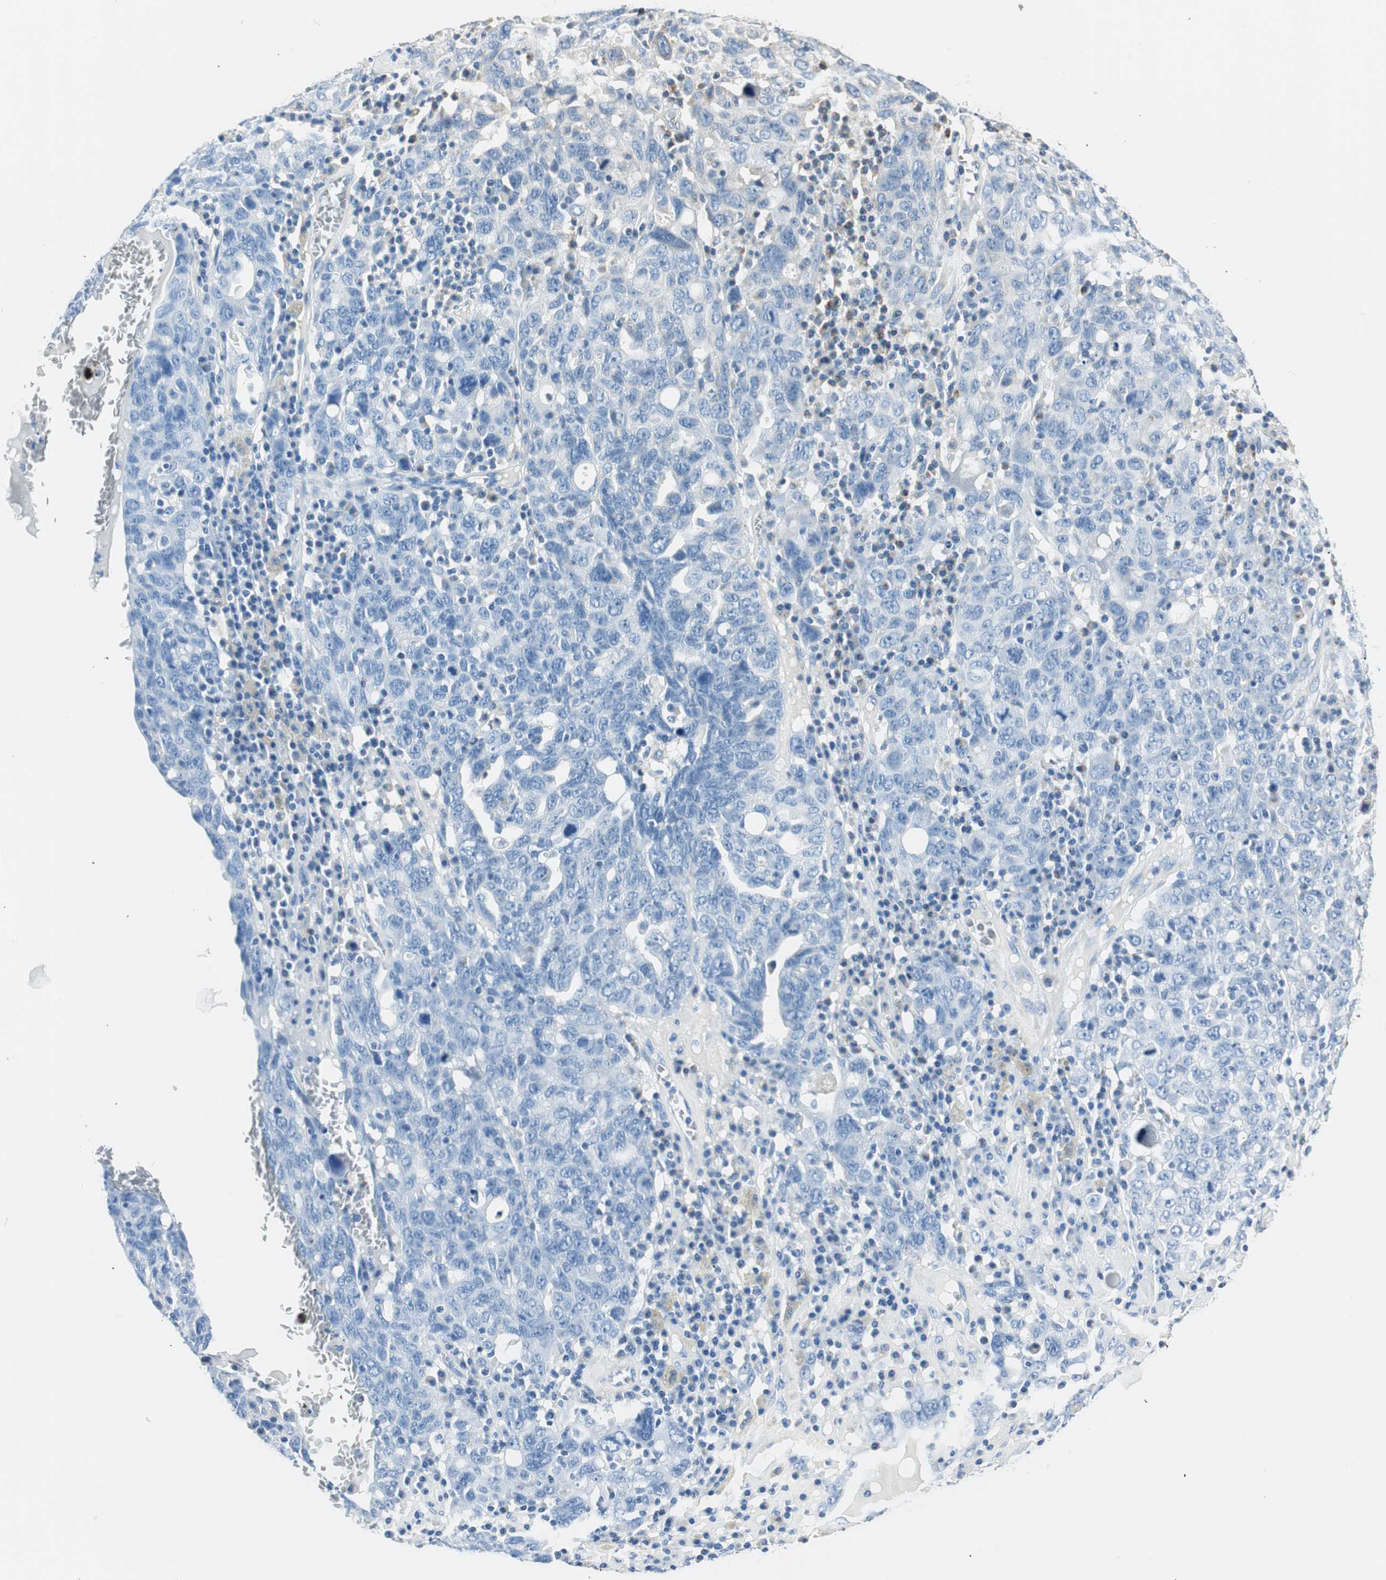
{"staining": {"intensity": "negative", "quantity": "none", "location": "none"}, "tissue": "ovarian cancer", "cell_type": "Tumor cells", "image_type": "cancer", "snomed": [{"axis": "morphology", "description": "Carcinoma, endometroid"}, {"axis": "topography", "description": "Ovary"}], "caption": "A micrograph of human endometroid carcinoma (ovarian) is negative for staining in tumor cells. (Brightfield microscopy of DAB (3,3'-diaminobenzidine) immunohistochemistry (IHC) at high magnification).", "gene": "RORB", "patient": {"sex": "female", "age": 62}}